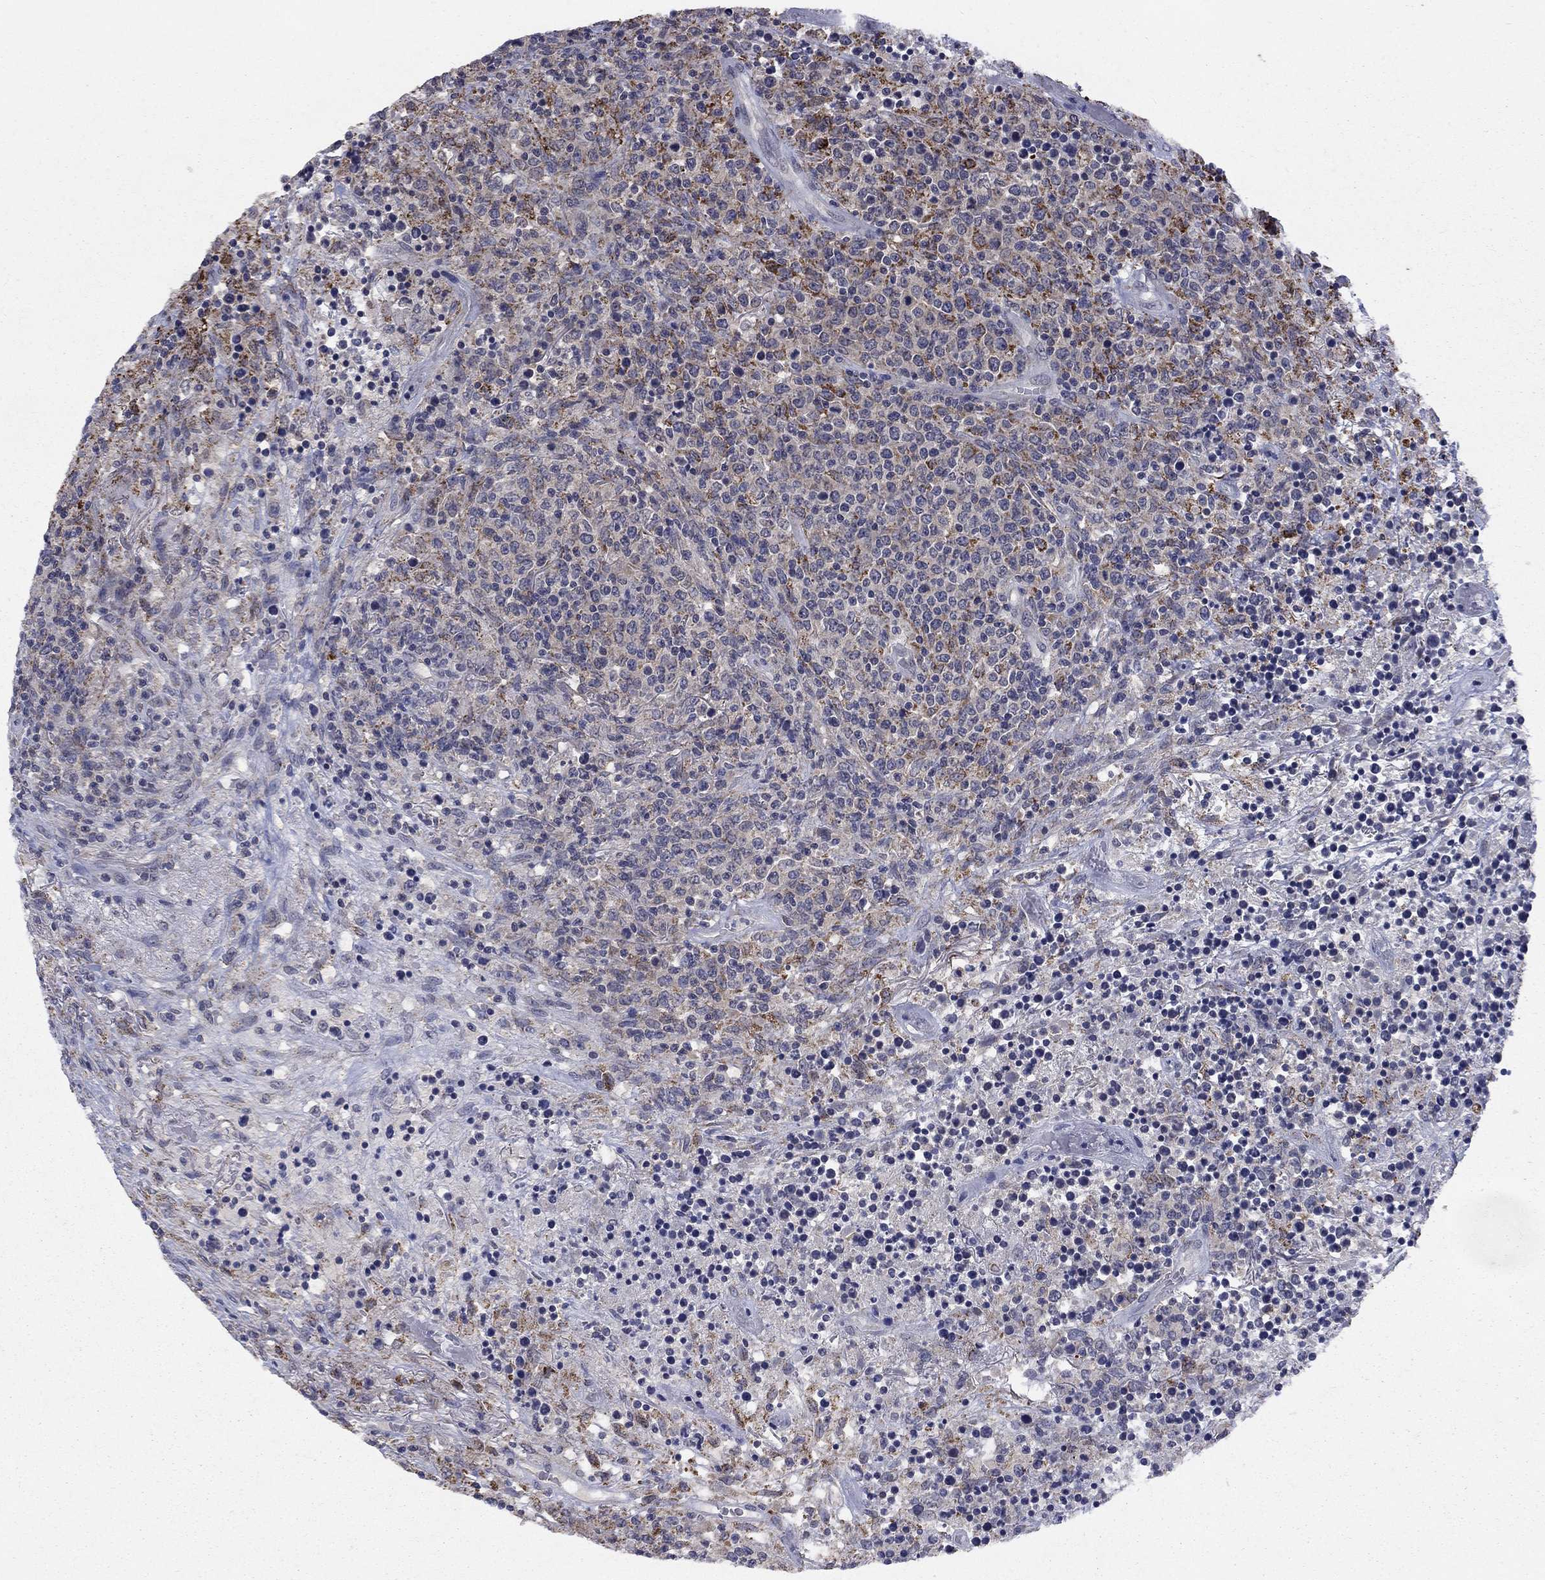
{"staining": {"intensity": "strong", "quantity": "25%-75%", "location": "cytoplasmic/membranous"}, "tissue": "lymphoma", "cell_type": "Tumor cells", "image_type": "cancer", "snomed": [{"axis": "morphology", "description": "Malignant lymphoma, non-Hodgkin's type, High grade"}, {"axis": "topography", "description": "Lung"}], "caption": "High-power microscopy captured an immunohistochemistry (IHC) image of malignant lymphoma, non-Hodgkin's type (high-grade), revealing strong cytoplasmic/membranous expression in approximately 25%-75% of tumor cells.", "gene": "SPATA33", "patient": {"sex": "male", "age": 79}}